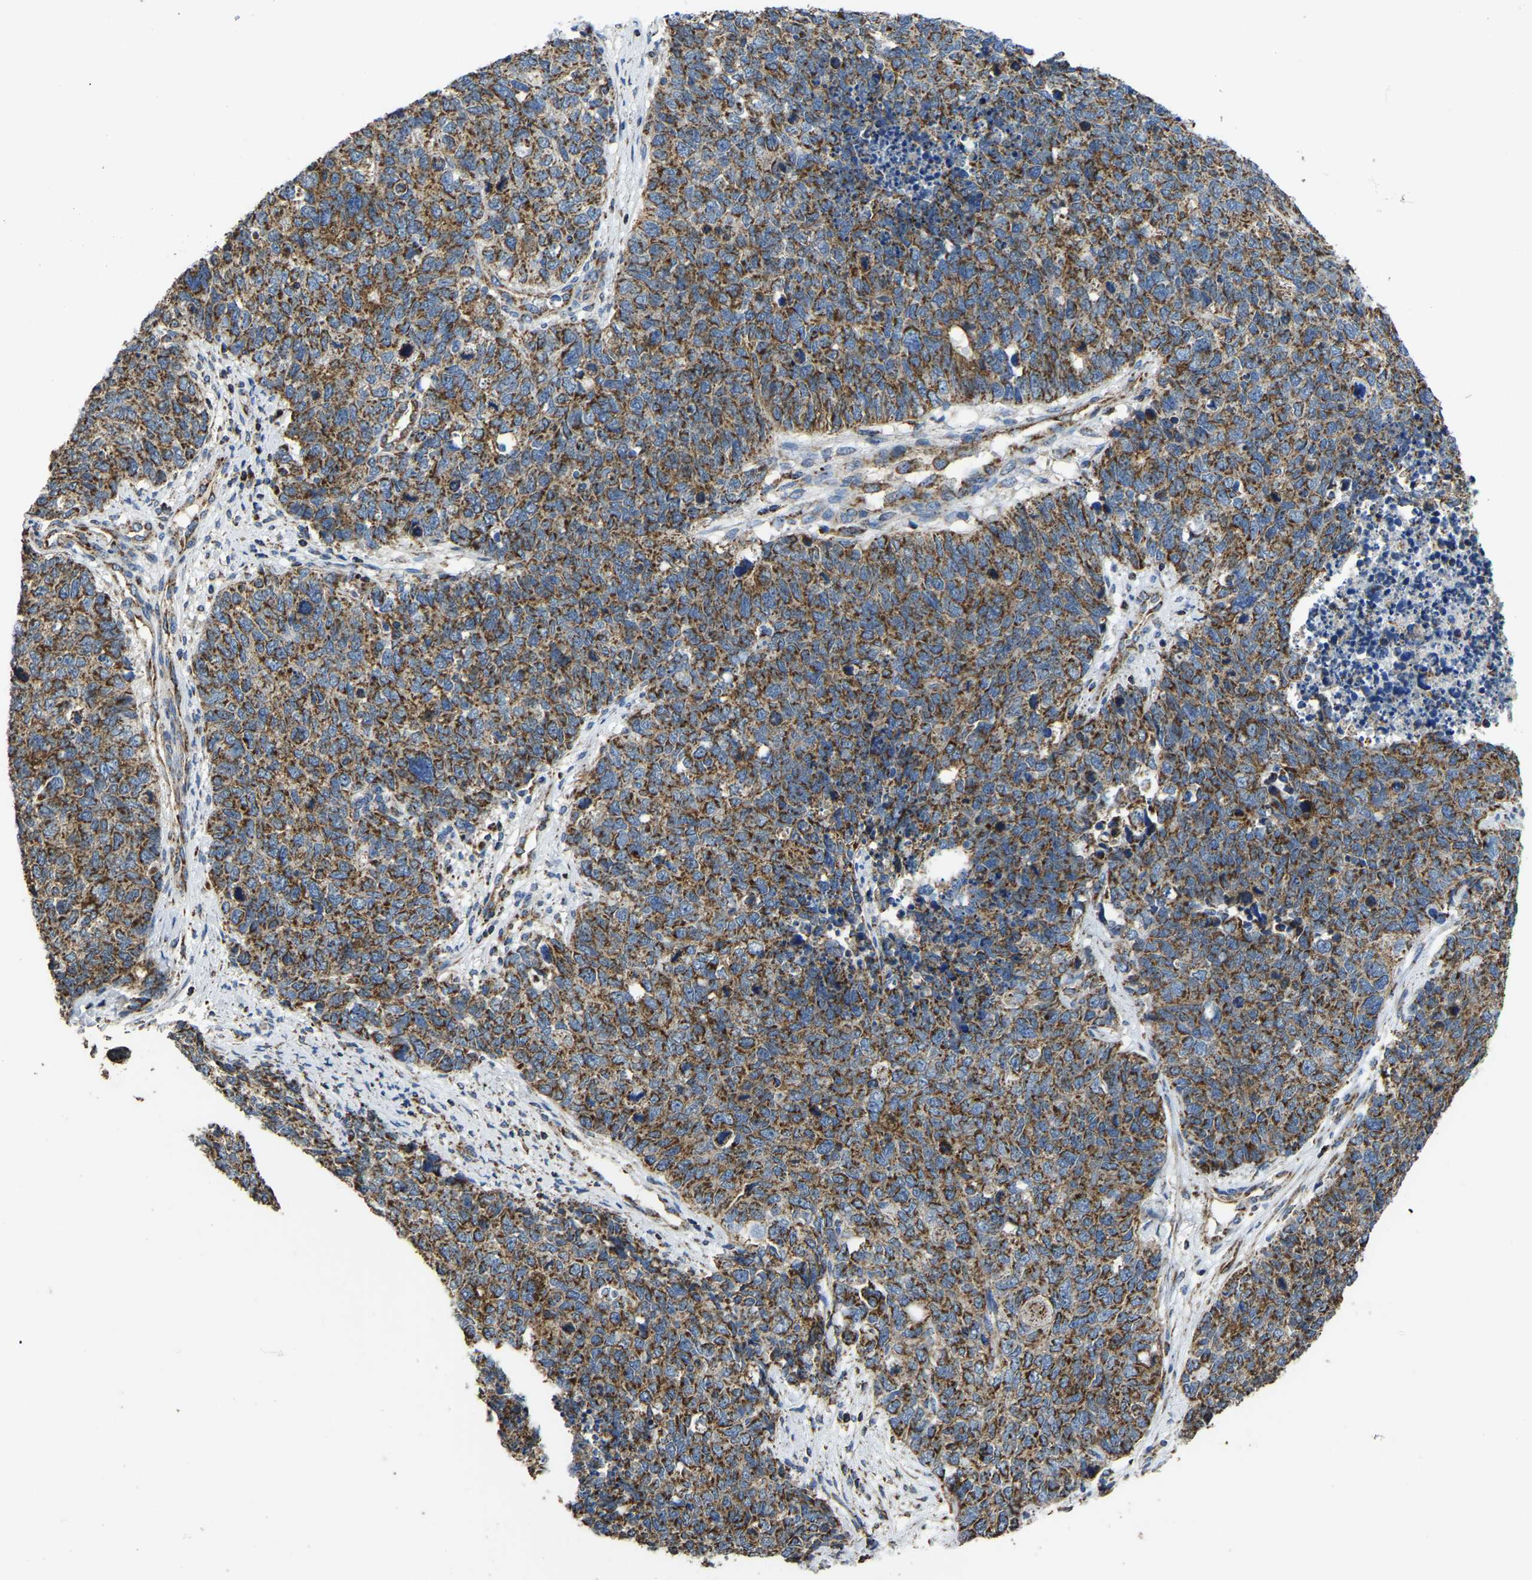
{"staining": {"intensity": "moderate", "quantity": ">75%", "location": "cytoplasmic/membranous"}, "tissue": "cervical cancer", "cell_type": "Tumor cells", "image_type": "cancer", "snomed": [{"axis": "morphology", "description": "Squamous cell carcinoma, NOS"}, {"axis": "topography", "description": "Cervix"}], "caption": "The photomicrograph shows staining of squamous cell carcinoma (cervical), revealing moderate cytoplasmic/membranous protein positivity (brown color) within tumor cells.", "gene": "ETFA", "patient": {"sex": "female", "age": 63}}